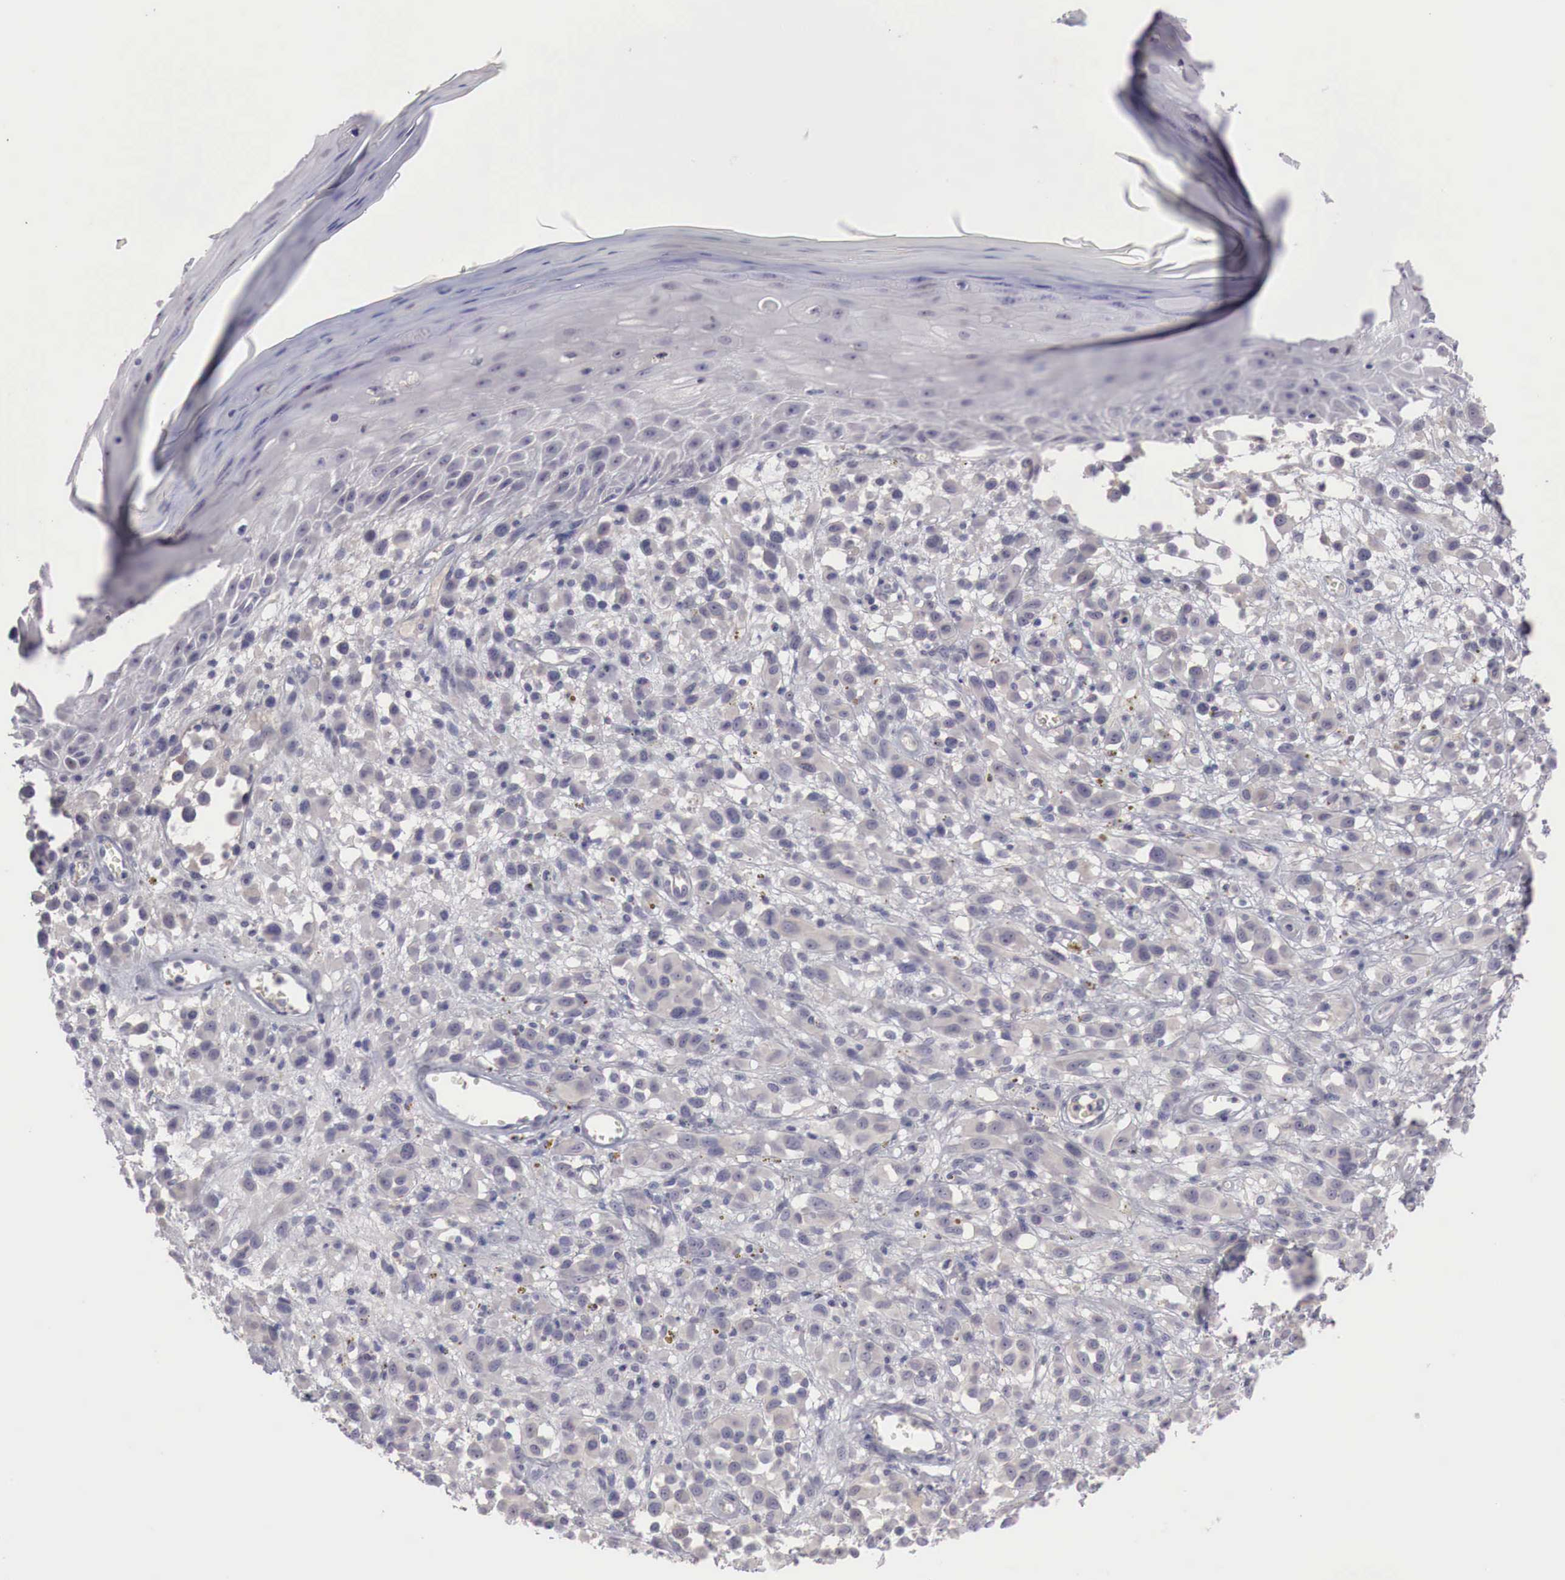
{"staining": {"intensity": "negative", "quantity": "none", "location": "none"}, "tissue": "melanoma", "cell_type": "Tumor cells", "image_type": "cancer", "snomed": [{"axis": "morphology", "description": "Malignant melanoma, NOS"}, {"axis": "topography", "description": "Skin"}], "caption": "Immunohistochemistry of human melanoma shows no positivity in tumor cells.", "gene": "GATA1", "patient": {"sex": "male", "age": 51}}